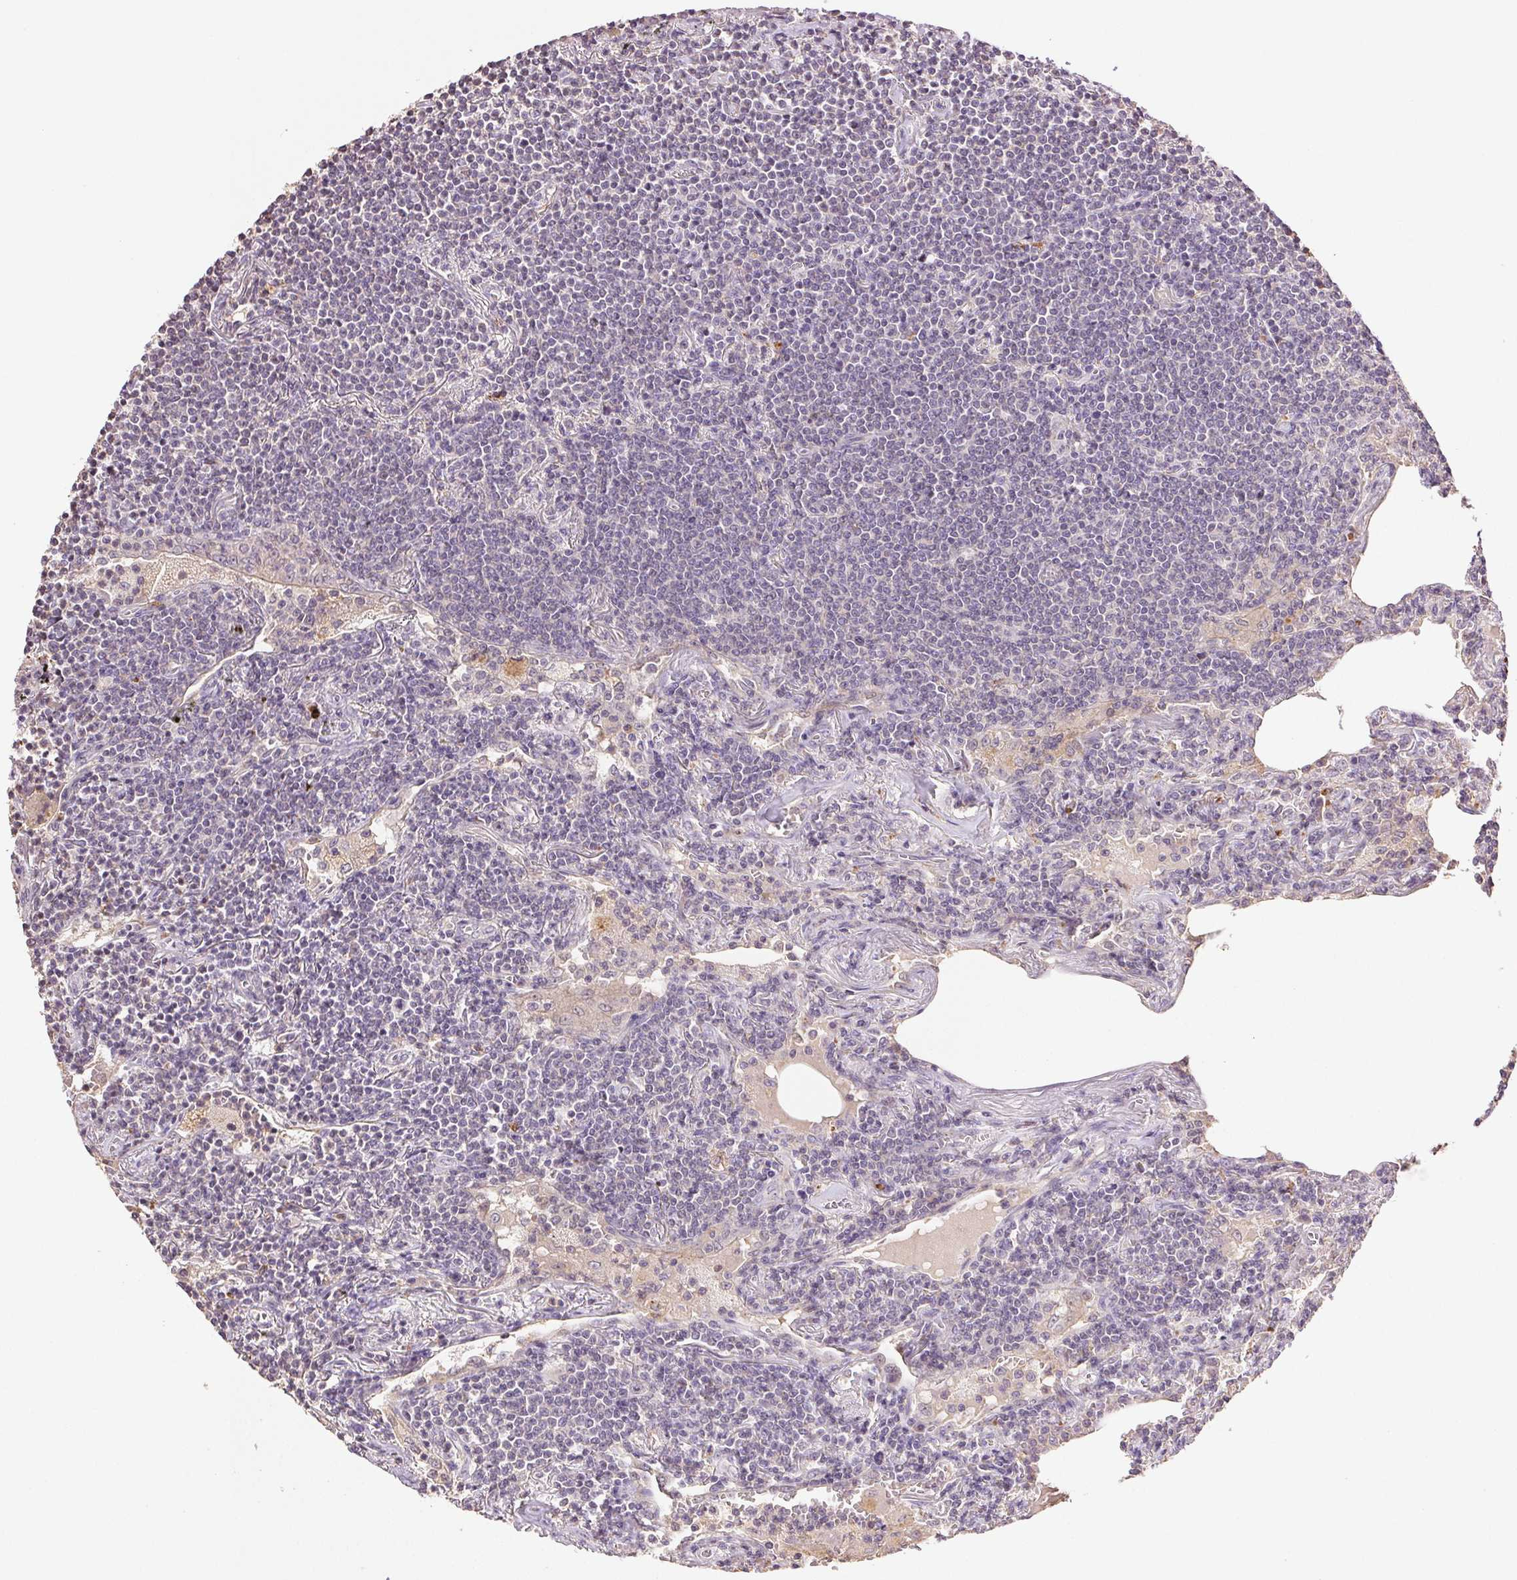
{"staining": {"intensity": "negative", "quantity": "none", "location": "none"}, "tissue": "lymphoma", "cell_type": "Tumor cells", "image_type": "cancer", "snomed": [{"axis": "morphology", "description": "Malignant lymphoma, non-Hodgkin's type, Low grade"}, {"axis": "topography", "description": "Lung"}], "caption": "The histopathology image shows no staining of tumor cells in lymphoma. (DAB (3,3'-diaminobenzidine) IHC visualized using brightfield microscopy, high magnification).", "gene": "TMEM253", "patient": {"sex": "female", "age": 71}}